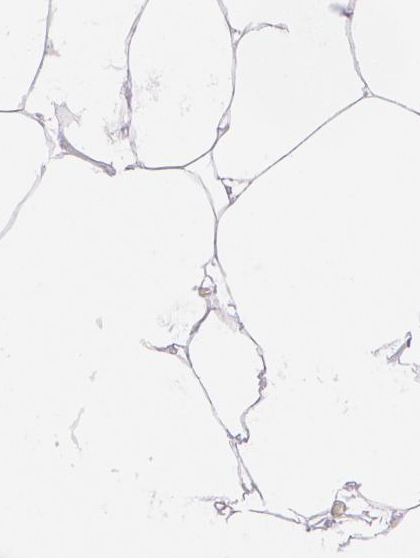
{"staining": {"intensity": "negative", "quantity": "<25%", "location": "none"}, "tissue": "adipose tissue", "cell_type": "Adipocytes", "image_type": "normal", "snomed": [{"axis": "morphology", "description": "Normal tissue, NOS"}, {"axis": "morphology", "description": "Duct carcinoma"}, {"axis": "topography", "description": "Breast"}, {"axis": "topography", "description": "Adipose tissue"}], "caption": "This is a photomicrograph of IHC staining of benign adipose tissue, which shows no positivity in adipocytes.", "gene": "LY75", "patient": {"sex": "female", "age": 37}}